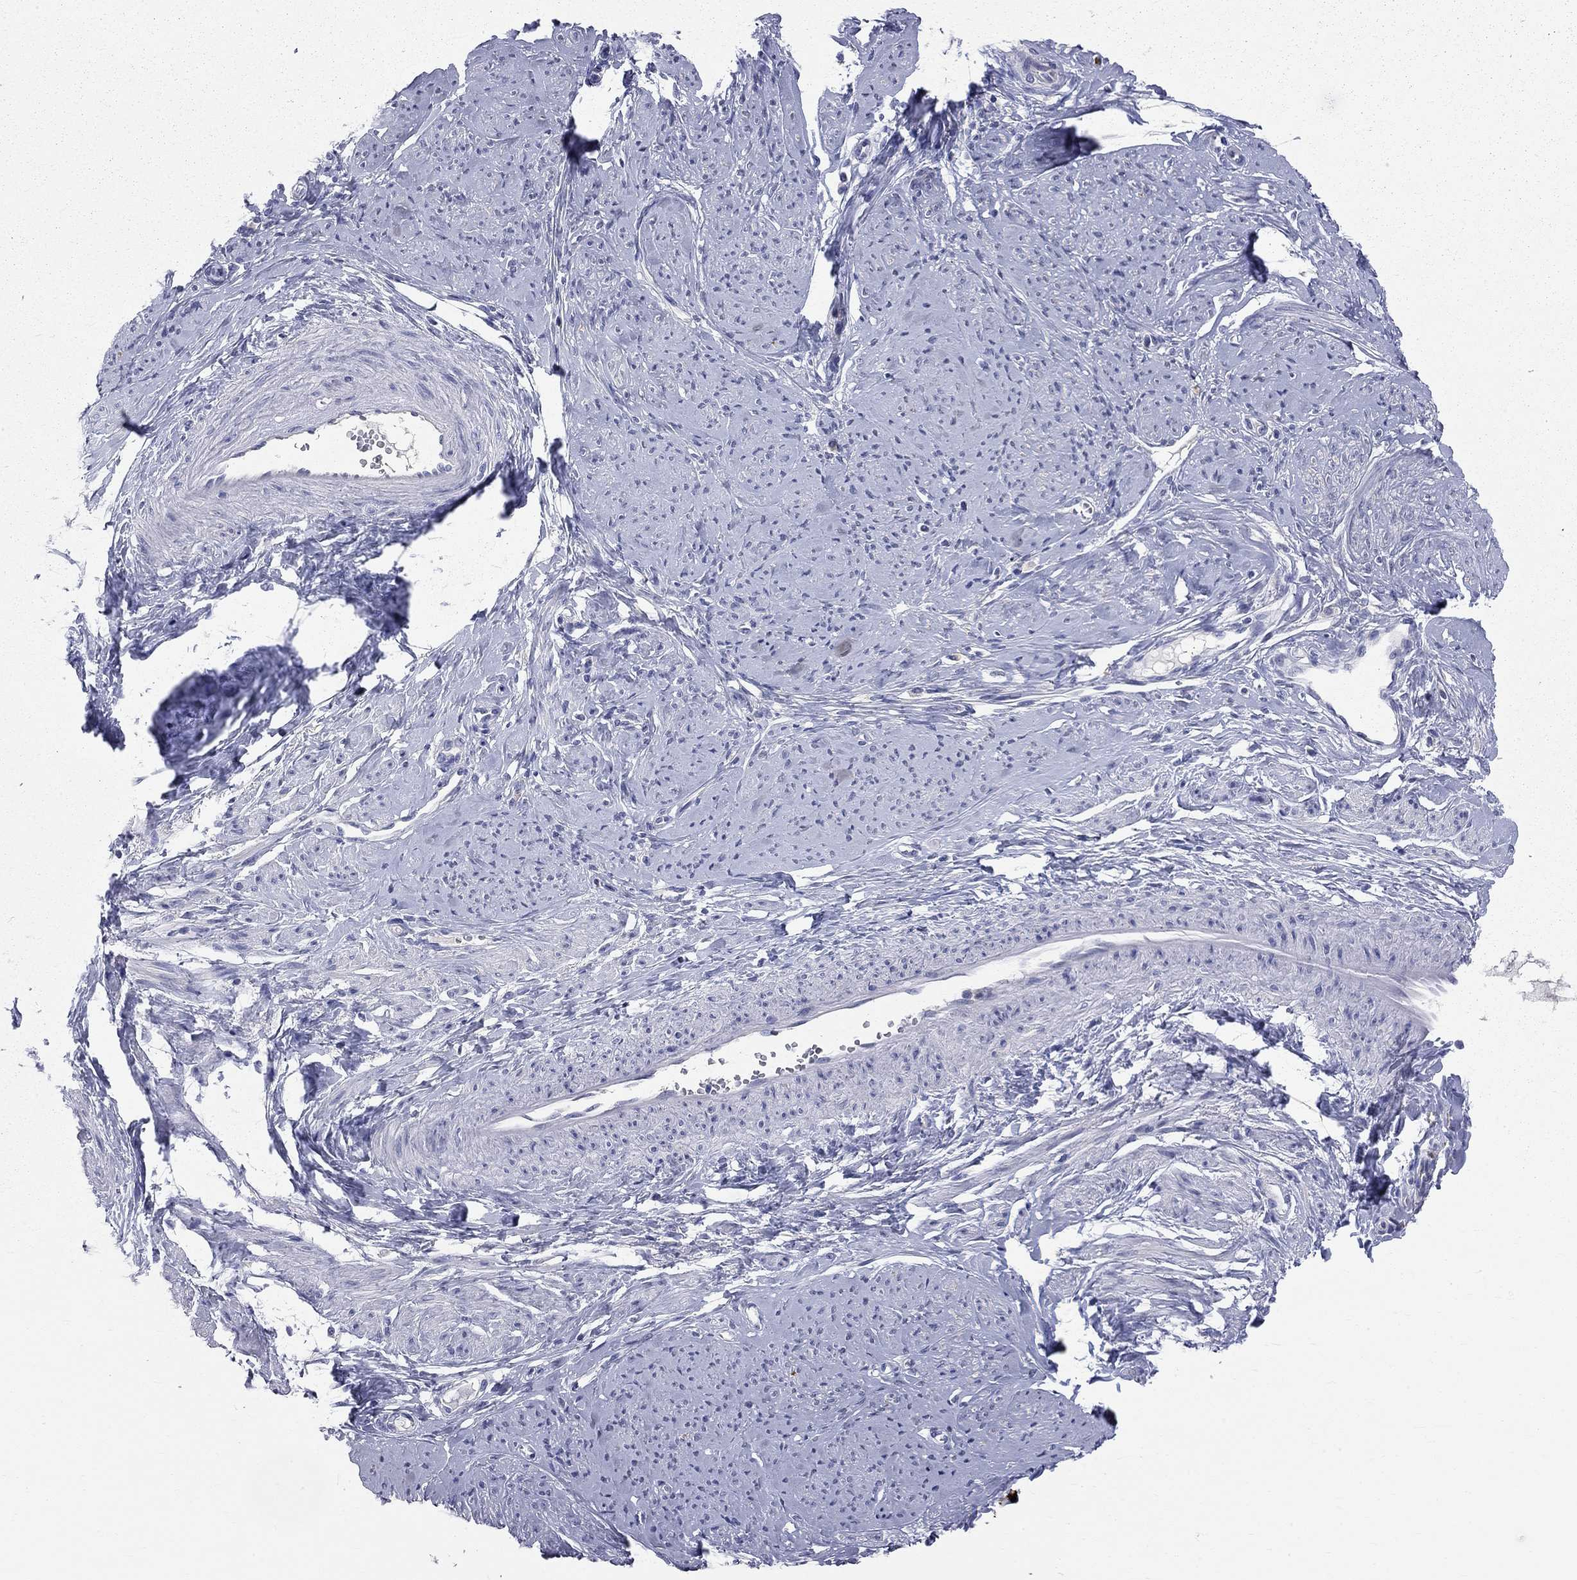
{"staining": {"intensity": "negative", "quantity": "none", "location": "none"}, "tissue": "smooth muscle", "cell_type": "Smooth muscle cells", "image_type": "normal", "snomed": [{"axis": "morphology", "description": "Normal tissue, NOS"}, {"axis": "topography", "description": "Smooth muscle"}], "caption": "Smooth muscle cells are negative for brown protein staining in benign smooth muscle. (Stains: DAB (3,3'-diaminobenzidine) IHC with hematoxylin counter stain, Microscopy: brightfield microscopy at high magnification).", "gene": "ACSL1", "patient": {"sex": "female", "age": 48}}